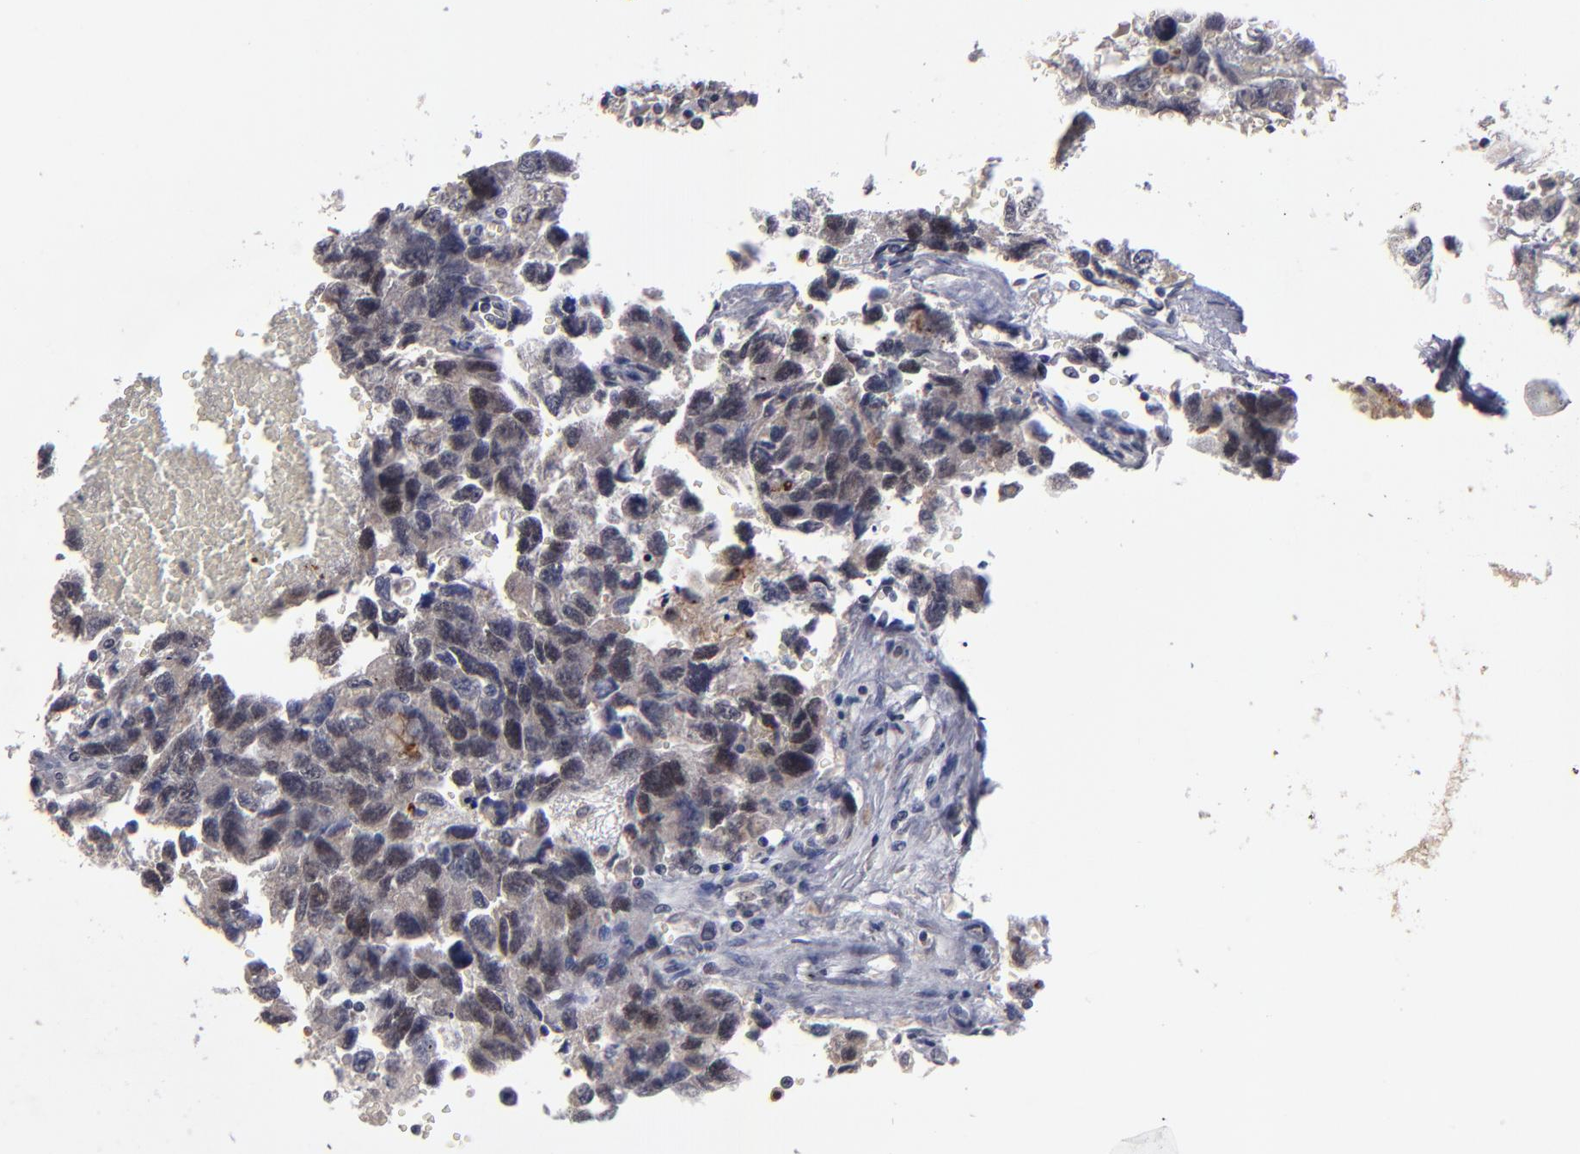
{"staining": {"intensity": "negative", "quantity": "none", "location": "none"}, "tissue": "testis cancer", "cell_type": "Tumor cells", "image_type": "cancer", "snomed": [{"axis": "morphology", "description": "Carcinoma, Embryonal, NOS"}, {"axis": "topography", "description": "Testis"}], "caption": "Testis cancer stained for a protein using immunohistochemistry exhibits no staining tumor cells.", "gene": "EXD2", "patient": {"sex": "male", "age": 31}}